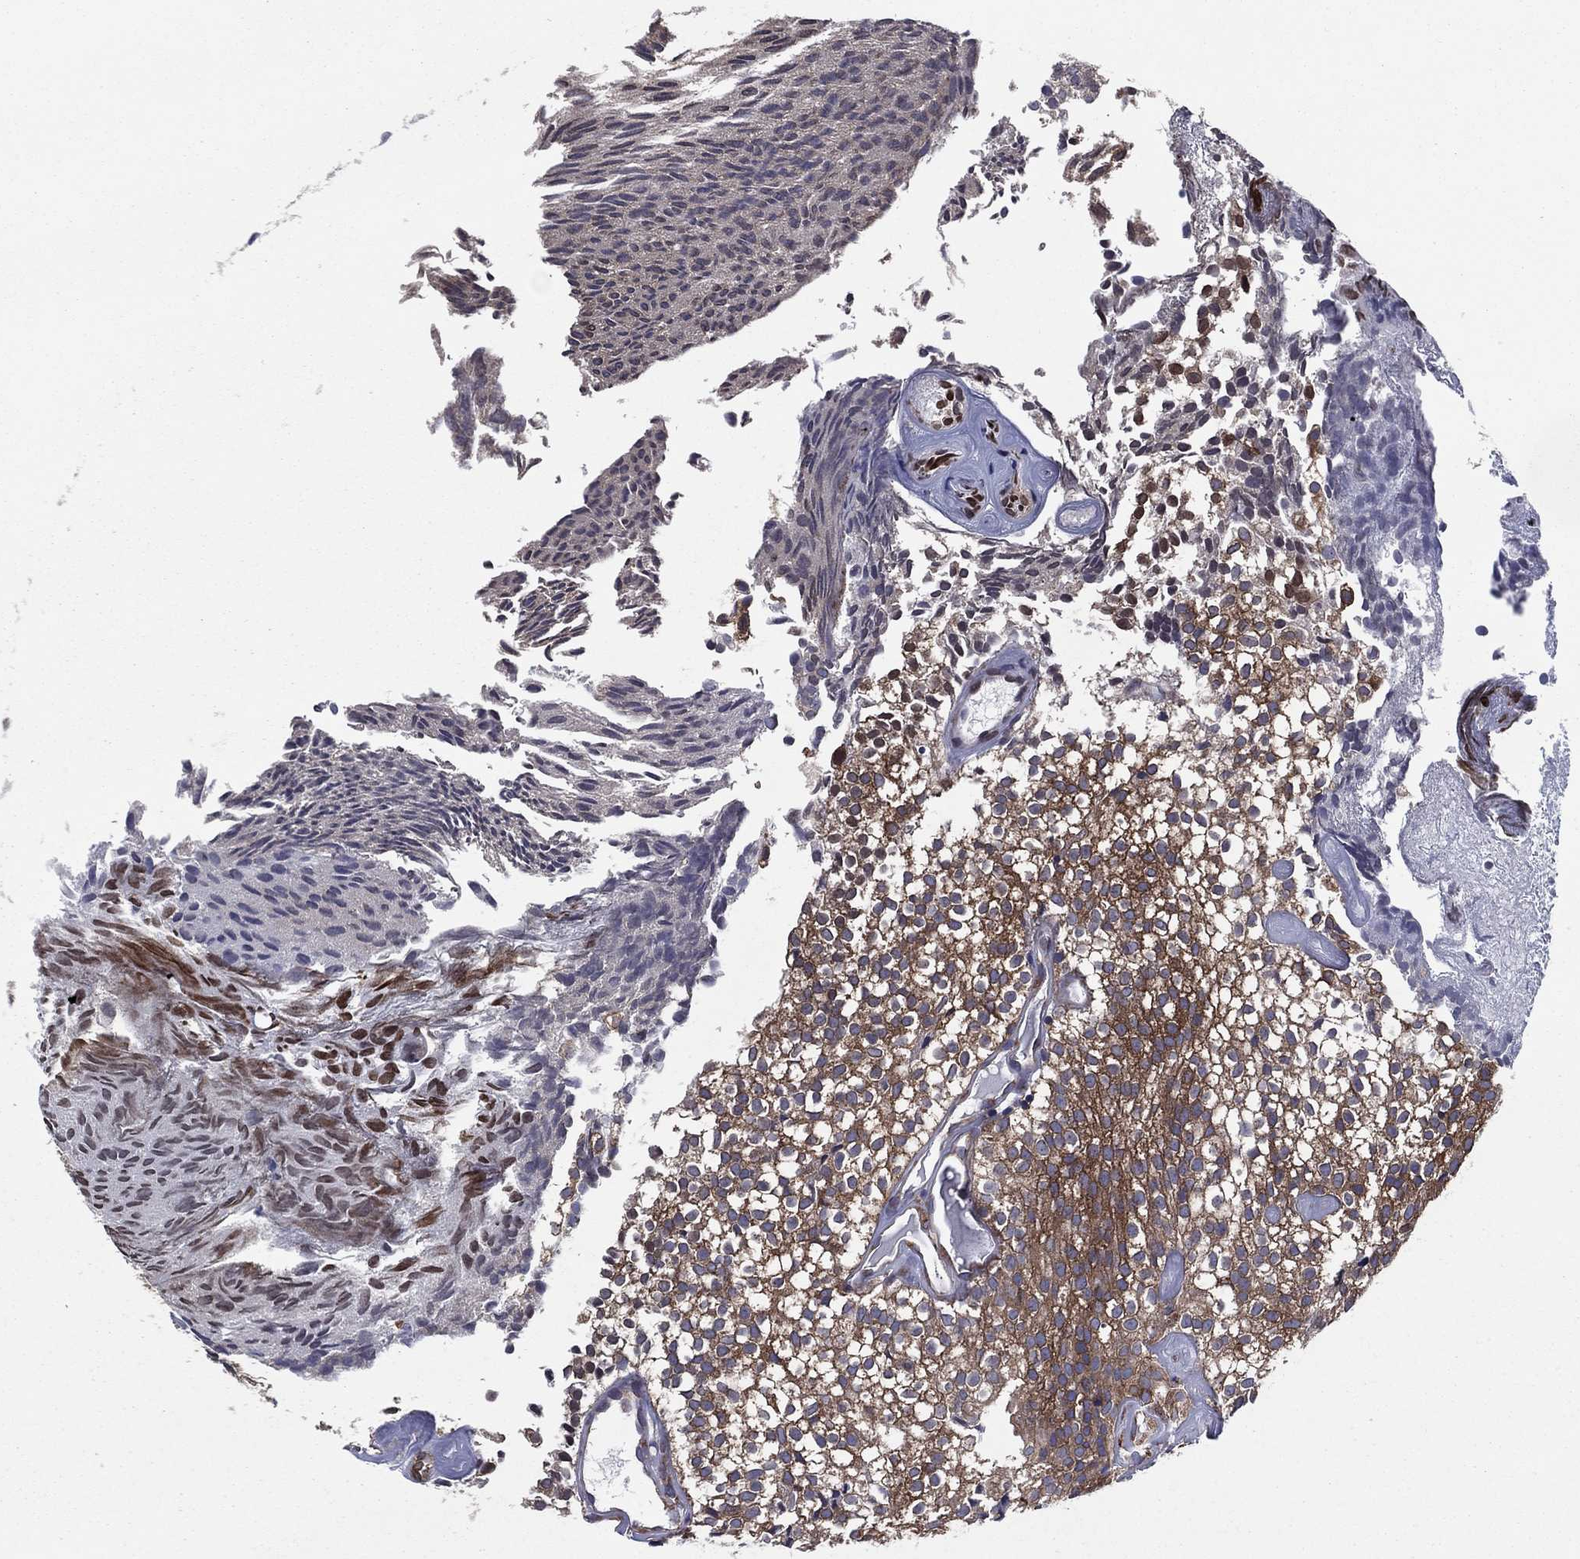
{"staining": {"intensity": "moderate", "quantity": ">75%", "location": "cytoplasmic/membranous"}, "tissue": "urothelial cancer", "cell_type": "Tumor cells", "image_type": "cancer", "snomed": [{"axis": "morphology", "description": "Urothelial carcinoma, Low grade"}, {"axis": "topography", "description": "Urinary bladder"}], "caption": "Urothelial cancer stained for a protein (brown) displays moderate cytoplasmic/membranous positive positivity in about >75% of tumor cells.", "gene": "YBX1", "patient": {"sex": "male", "age": 89}}